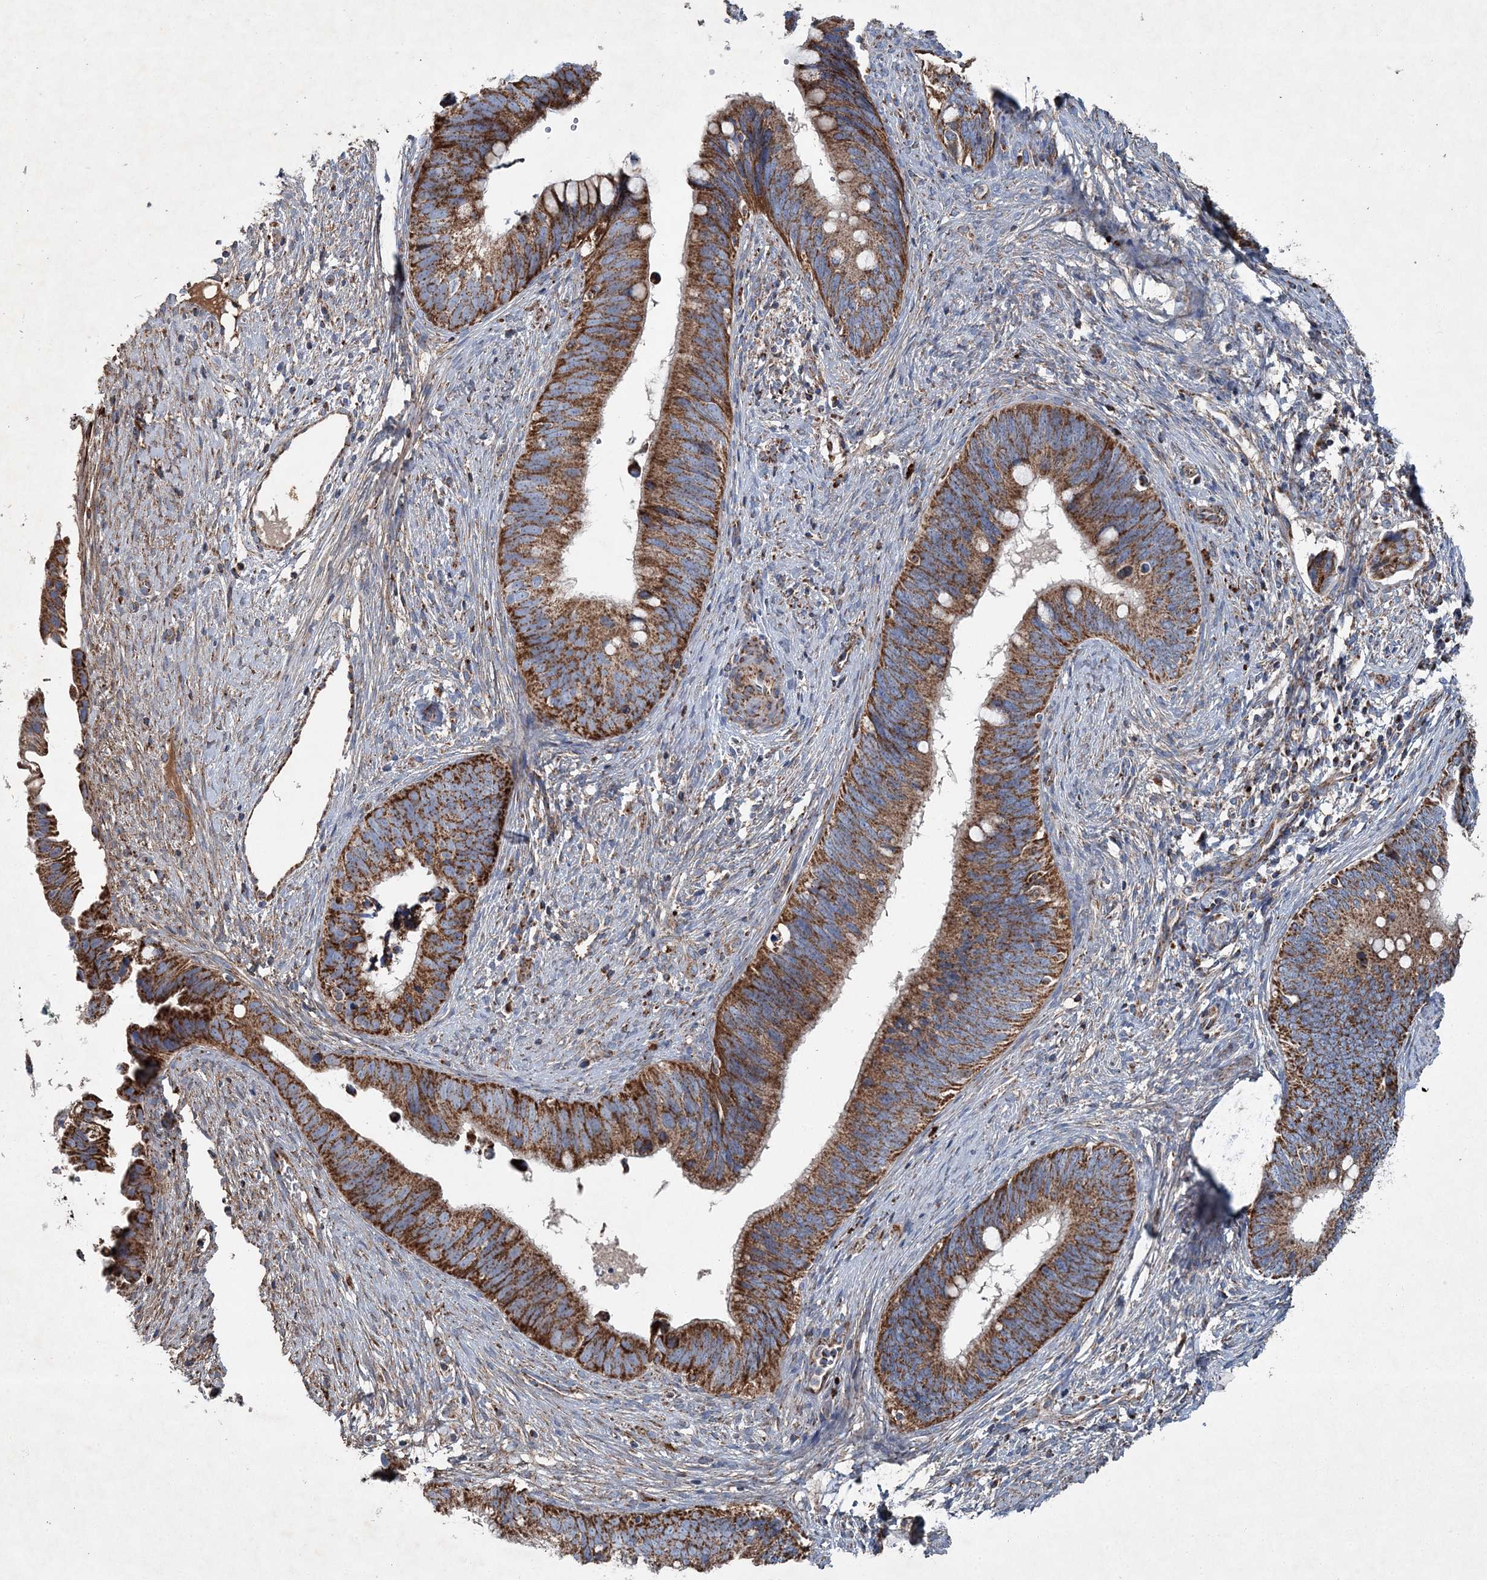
{"staining": {"intensity": "strong", "quantity": ">75%", "location": "cytoplasmic/membranous"}, "tissue": "cervical cancer", "cell_type": "Tumor cells", "image_type": "cancer", "snomed": [{"axis": "morphology", "description": "Adenocarcinoma, NOS"}, {"axis": "topography", "description": "Cervix"}], "caption": "Human cervical cancer stained with a protein marker shows strong staining in tumor cells.", "gene": "SPAG16", "patient": {"sex": "female", "age": 42}}